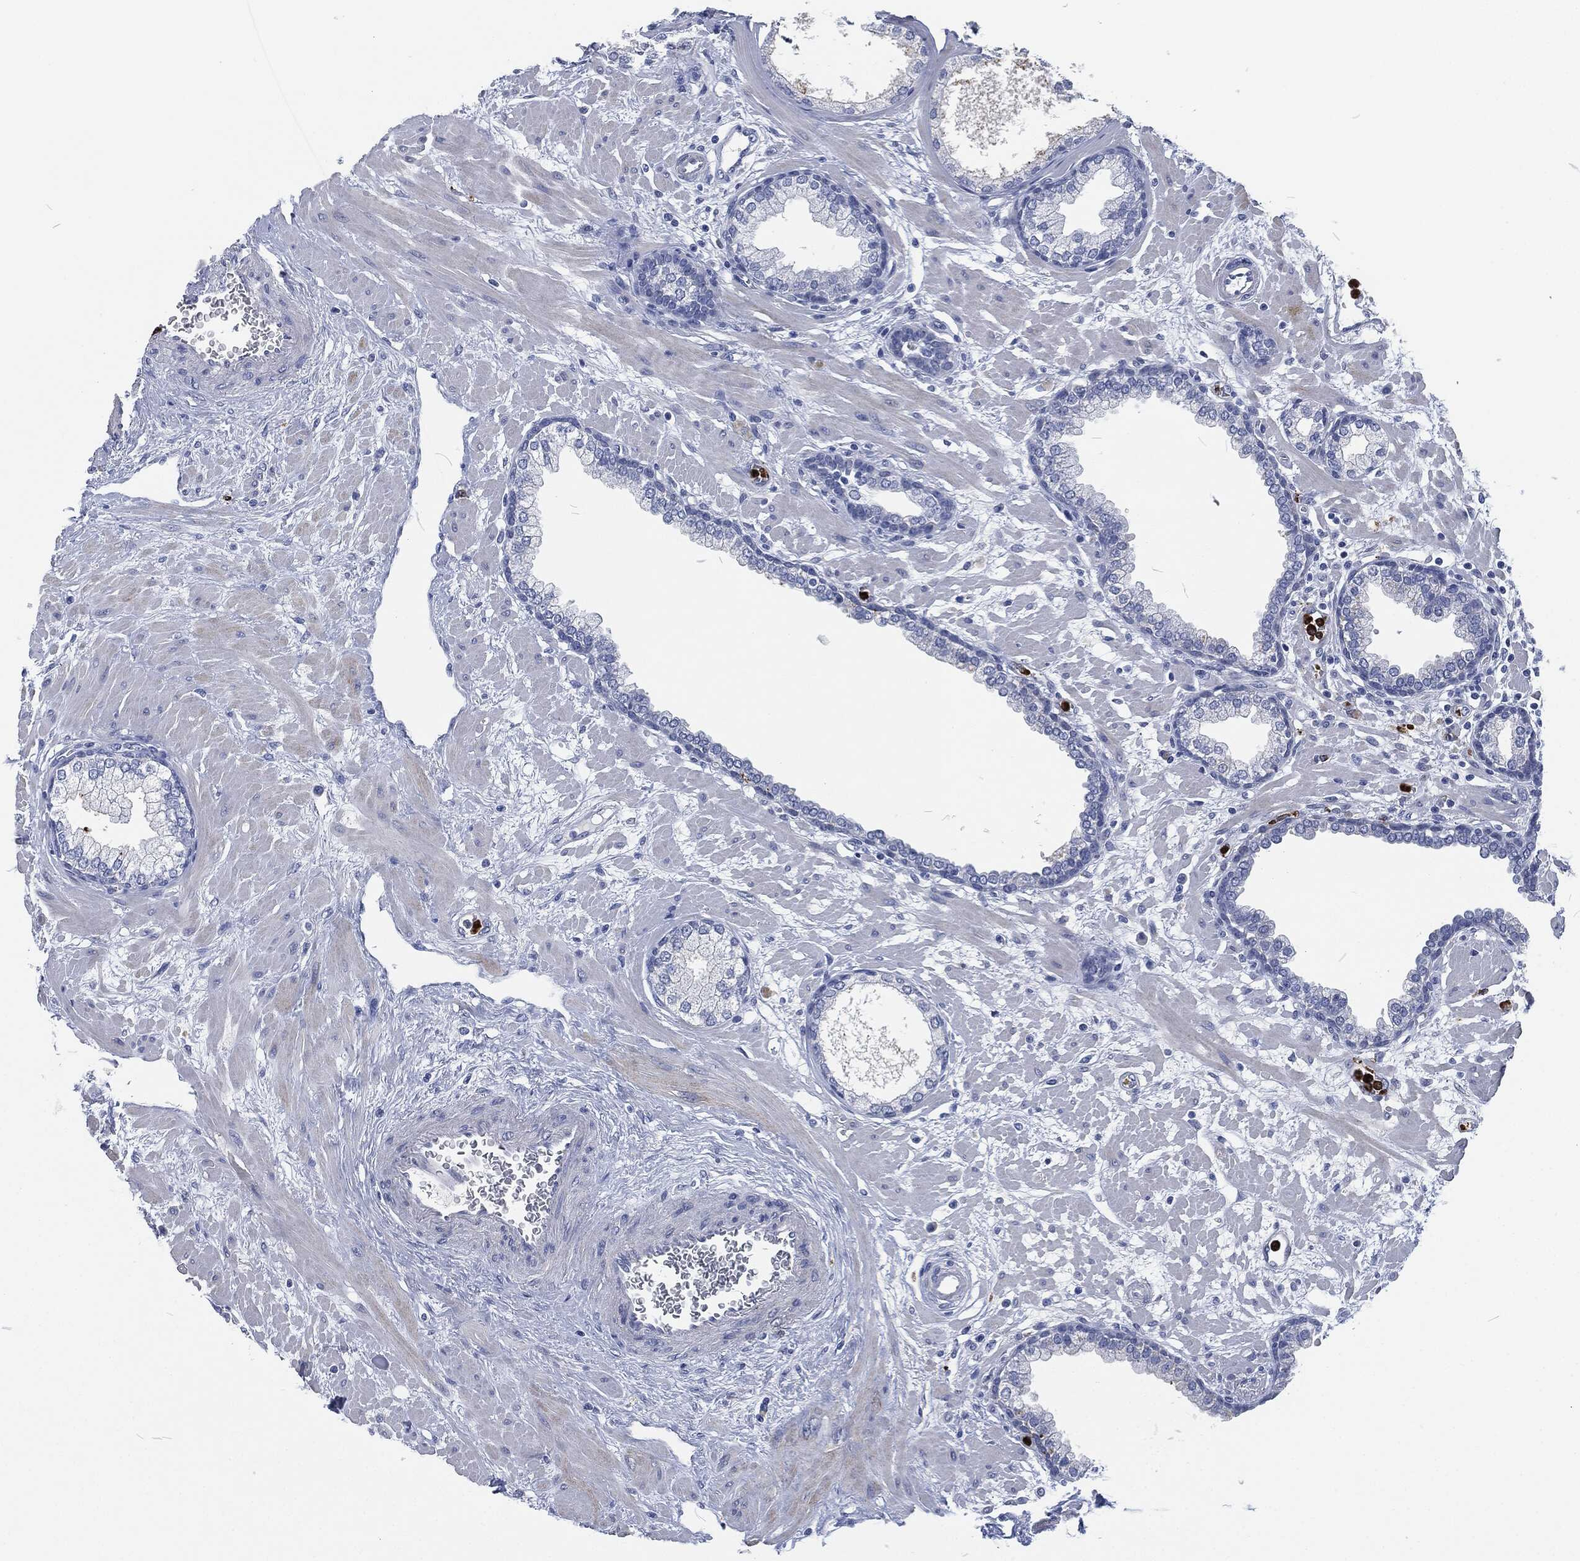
{"staining": {"intensity": "negative", "quantity": "none", "location": "none"}, "tissue": "prostate", "cell_type": "Glandular cells", "image_type": "normal", "snomed": [{"axis": "morphology", "description": "Normal tissue, NOS"}, {"axis": "topography", "description": "Prostate"}], "caption": "Photomicrograph shows no protein staining in glandular cells of benign prostate.", "gene": "MPO", "patient": {"sex": "male", "age": 63}}